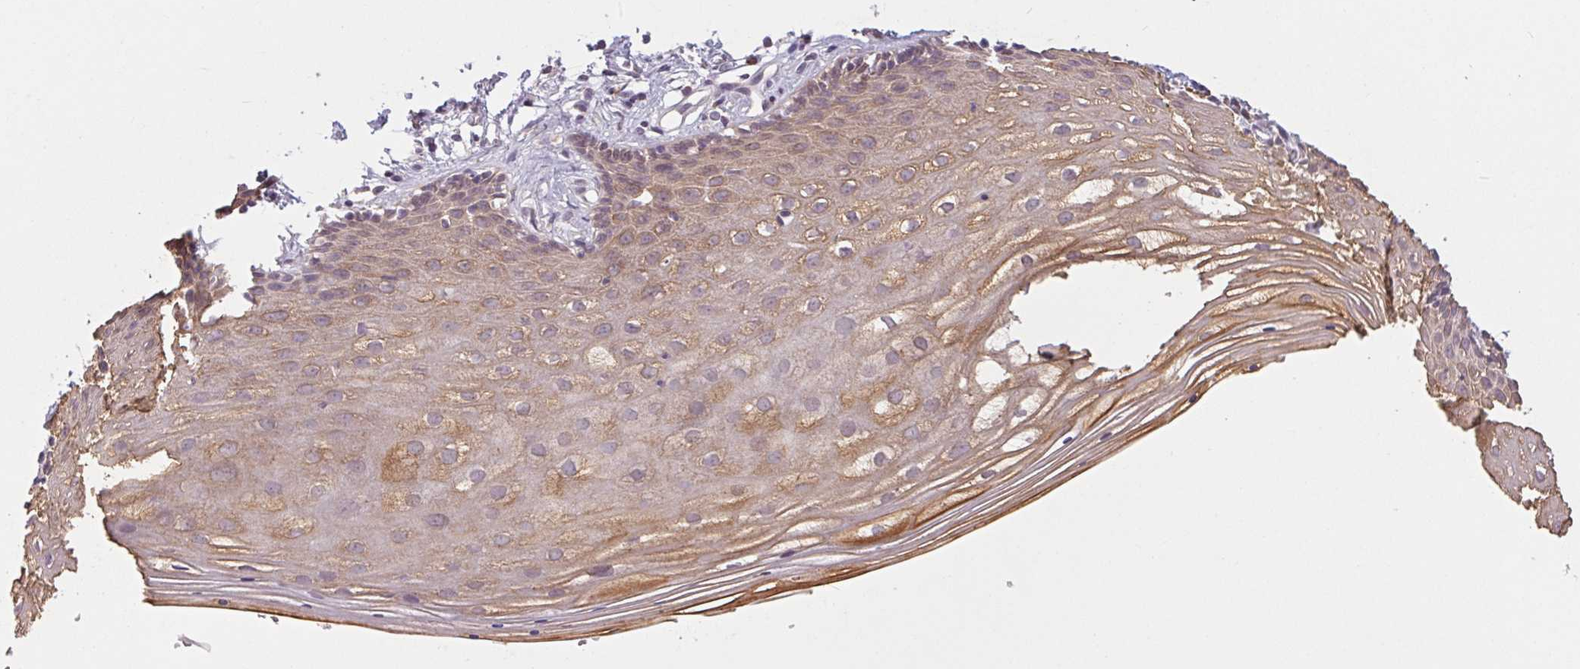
{"staining": {"intensity": "moderate", "quantity": "25%-75%", "location": "cytoplasmic/membranous"}, "tissue": "vagina", "cell_type": "Squamous epithelial cells", "image_type": "normal", "snomed": [{"axis": "morphology", "description": "Normal tissue, NOS"}, {"axis": "topography", "description": "Vagina"}], "caption": "Immunohistochemistry histopathology image of normal vagina stained for a protein (brown), which reveals medium levels of moderate cytoplasmic/membranous staining in about 25%-75% of squamous epithelial cells.", "gene": "MAP3K5", "patient": {"sex": "female", "age": 42}}